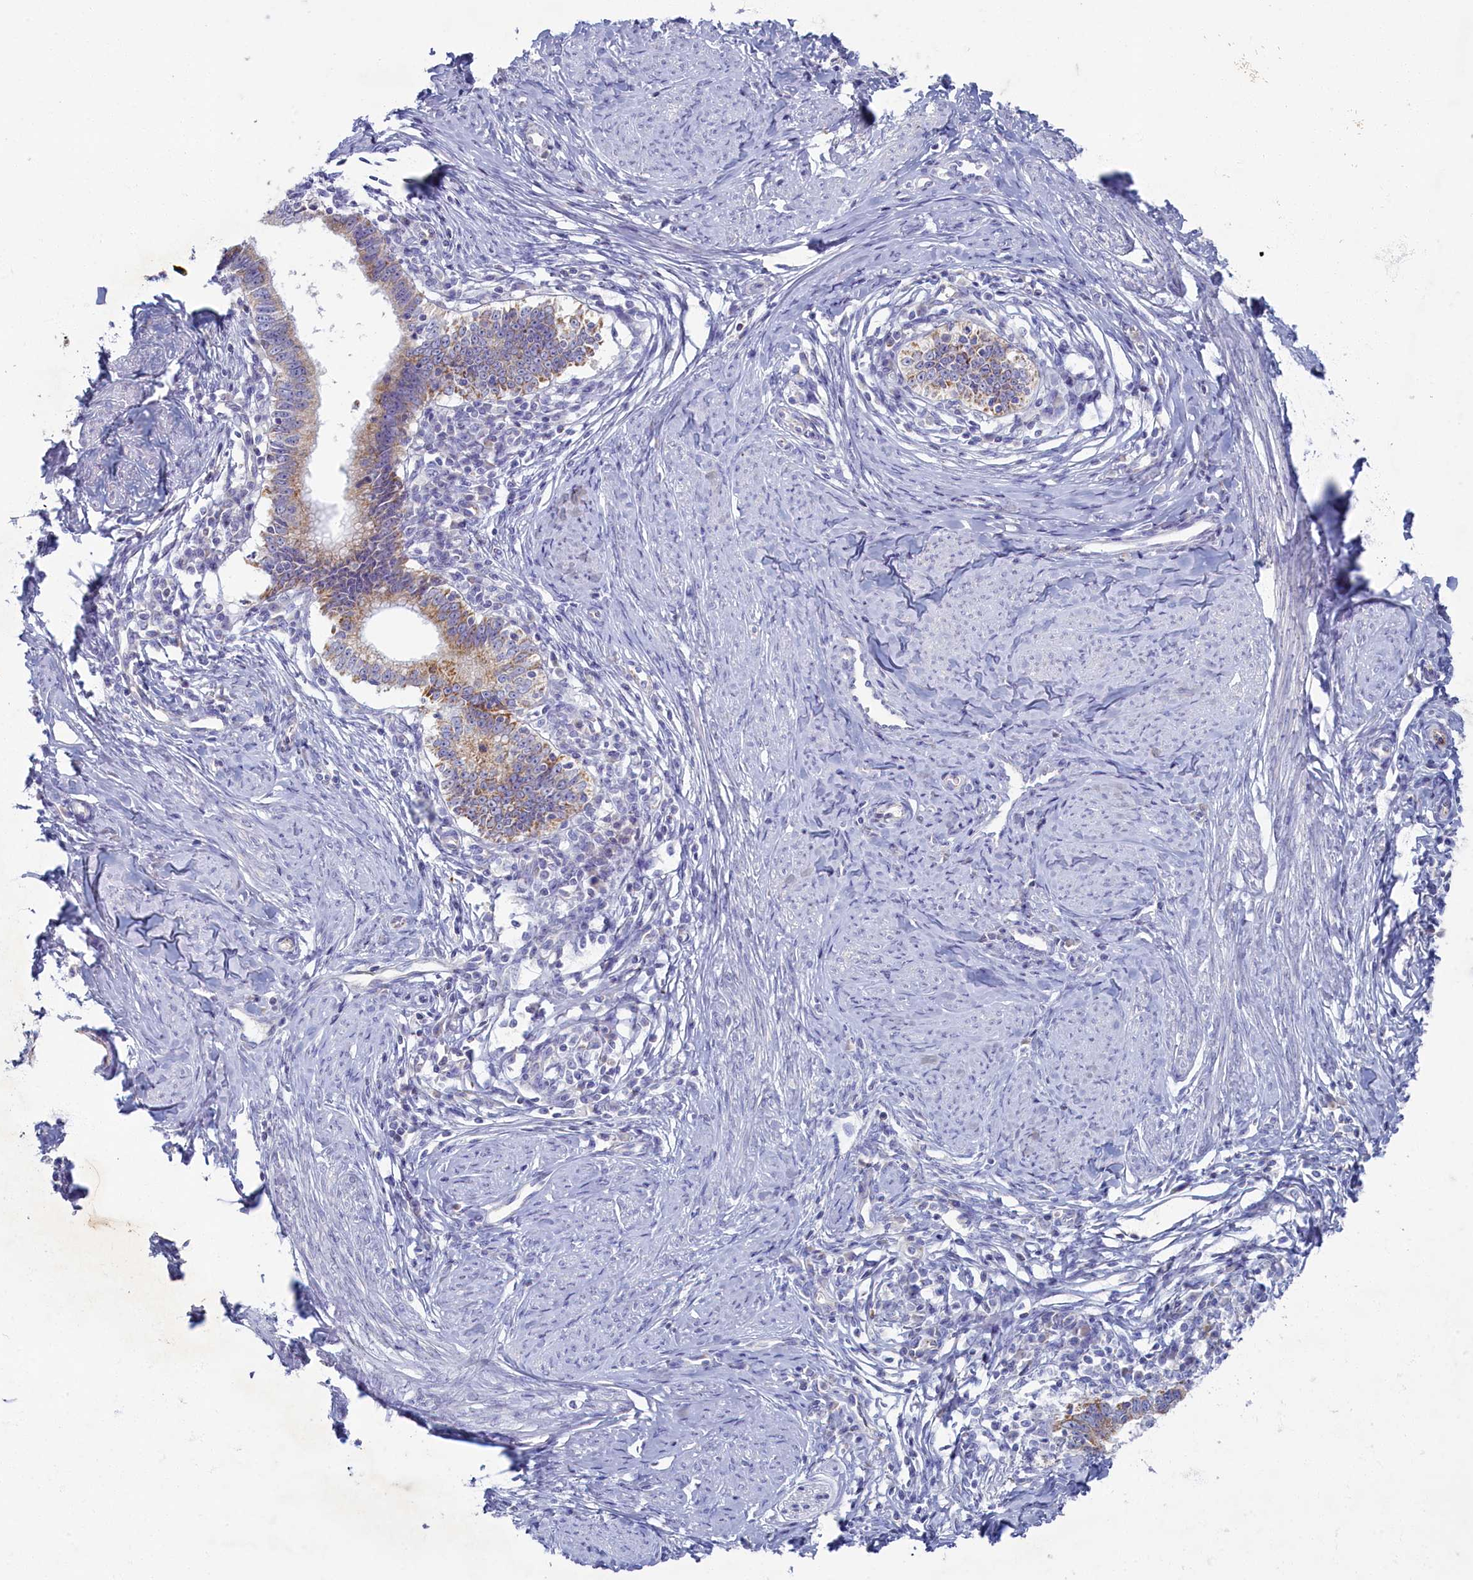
{"staining": {"intensity": "moderate", "quantity": ">75%", "location": "cytoplasmic/membranous"}, "tissue": "cervical cancer", "cell_type": "Tumor cells", "image_type": "cancer", "snomed": [{"axis": "morphology", "description": "Adenocarcinoma, NOS"}, {"axis": "topography", "description": "Cervix"}], "caption": "This histopathology image demonstrates IHC staining of cervical cancer (adenocarcinoma), with medium moderate cytoplasmic/membranous positivity in about >75% of tumor cells.", "gene": "OCIAD2", "patient": {"sex": "female", "age": 36}}